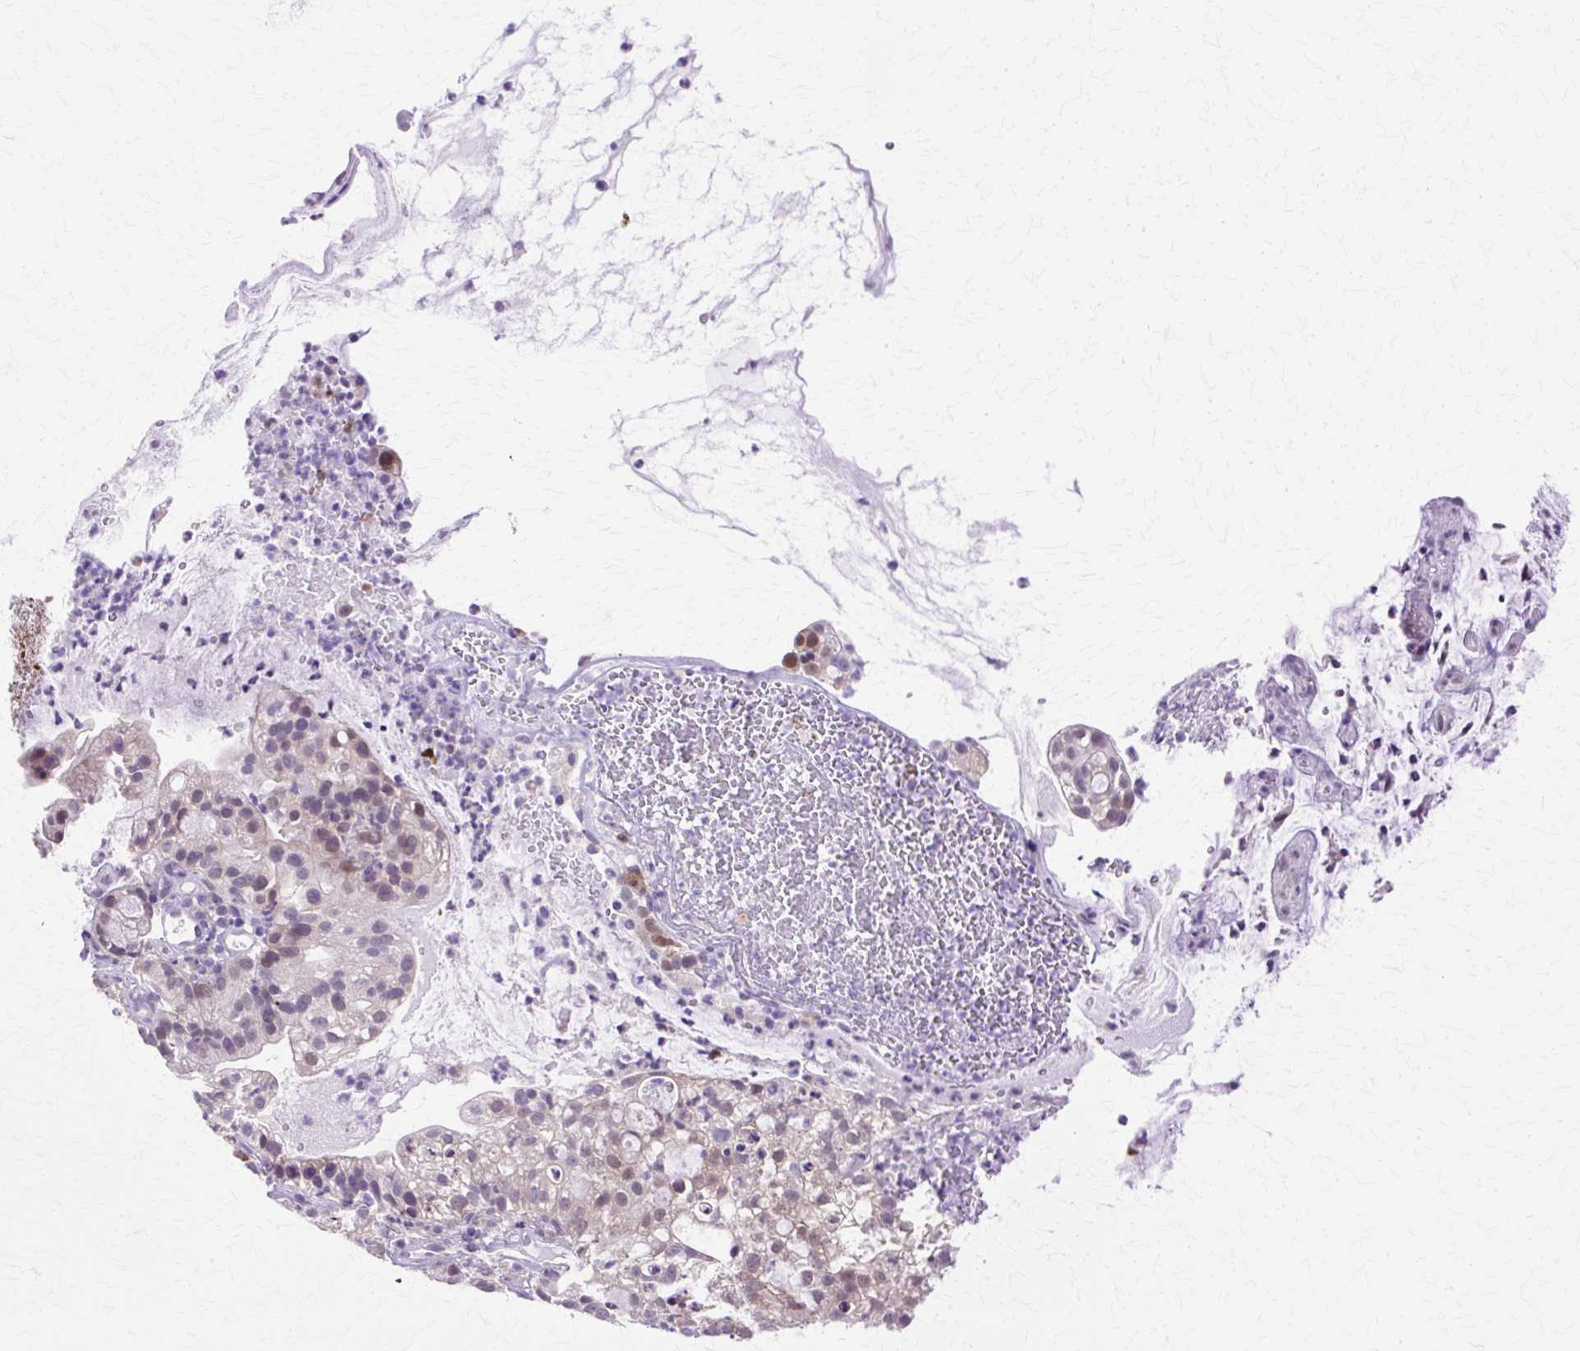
{"staining": {"intensity": "moderate", "quantity": "<25%", "location": "nuclear"}, "tissue": "cervical cancer", "cell_type": "Tumor cells", "image_type": "cancer", "snomed": [{"axis": "morphology", "description": "Adenocarcinoma, NOS"}, {"axis": "topography", "description": "Cervix"}], "caption": "The micrograph displays immunohistochemical staining of adenocarcinoma (cervical). There is moderate nuclear staining is identified in approximately <25% of tumor cells. The protein of interest is shown in brown color, while the nuclei are stained blue.", "gene": "HSPA8", "patient": {"sex": "female", "age": 41}}